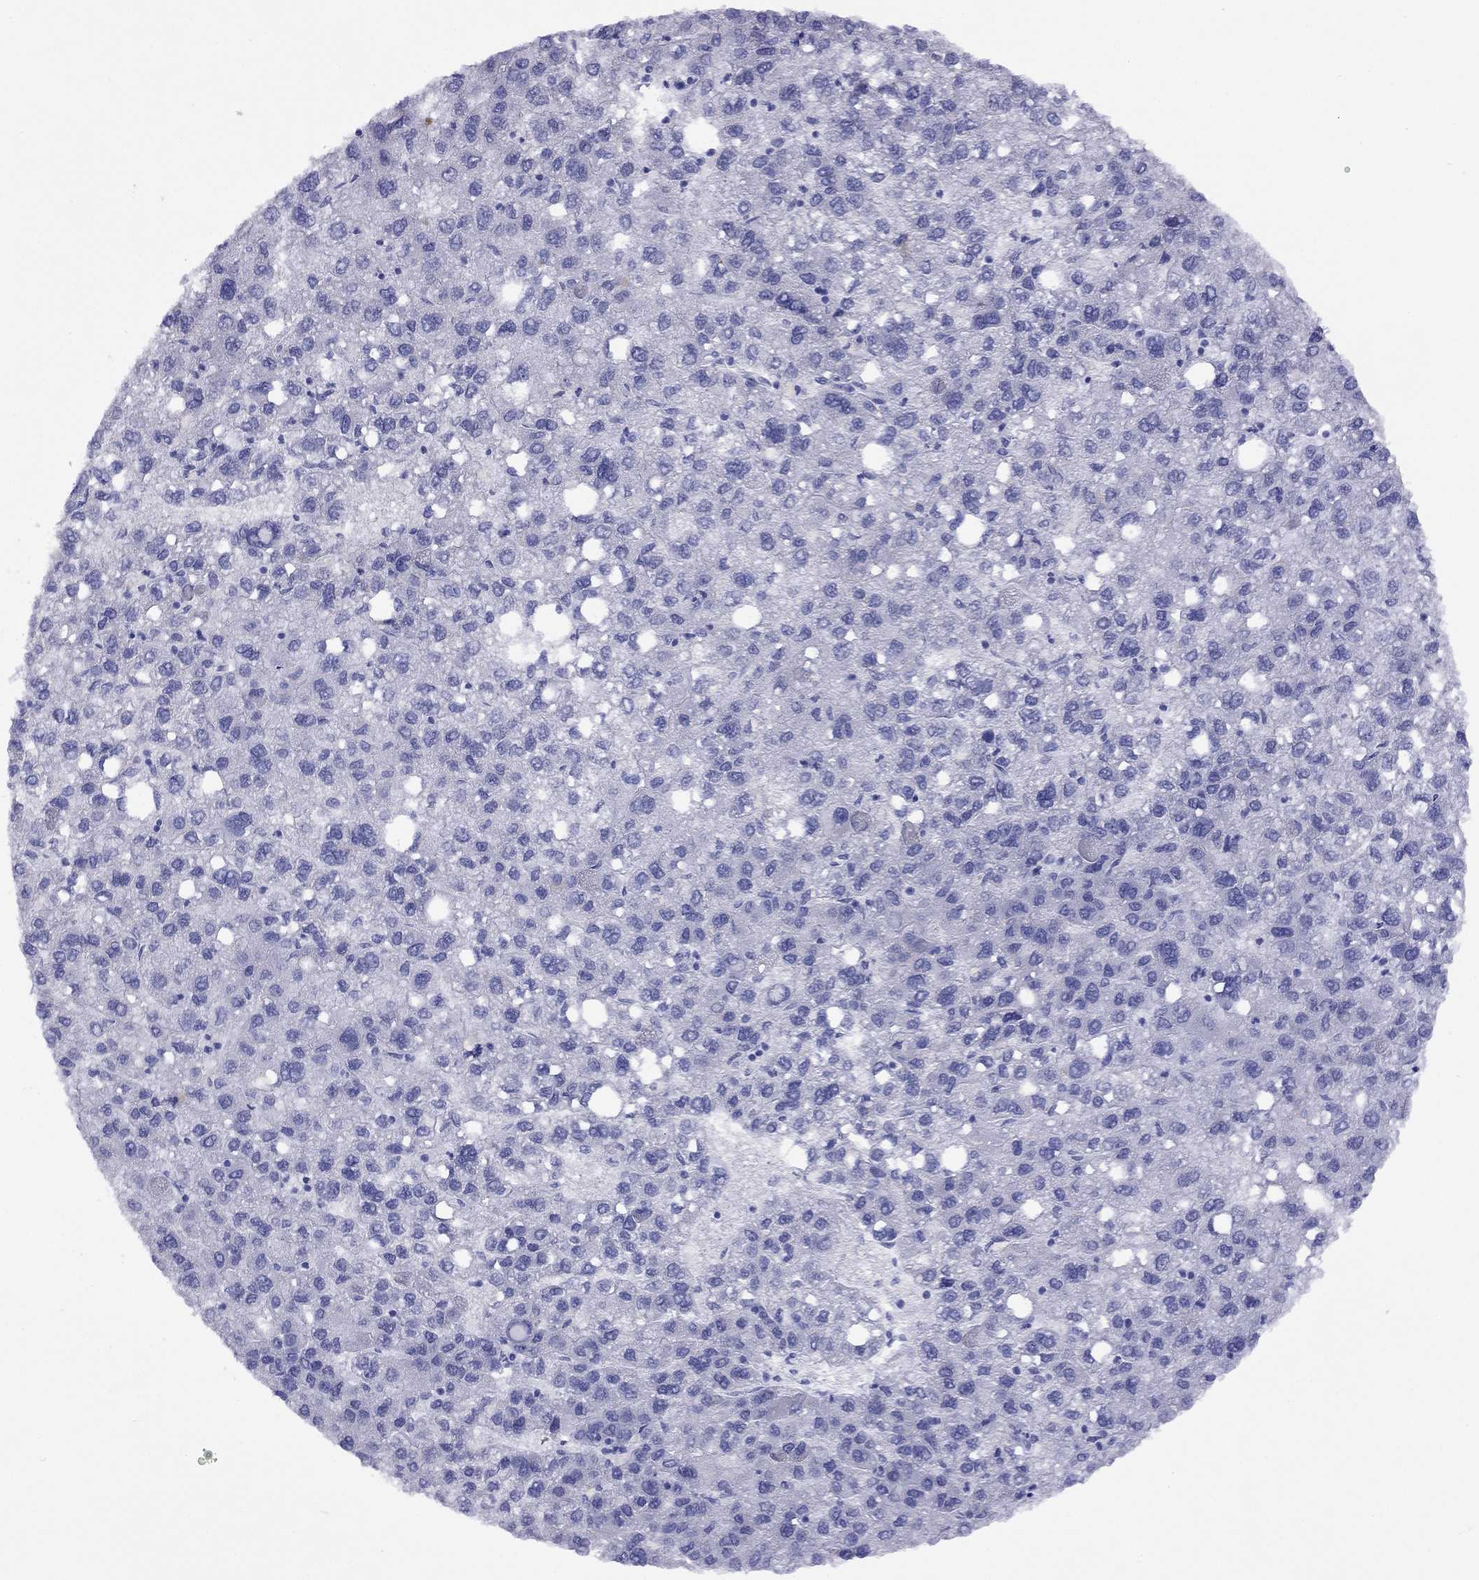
{"staining": {"intensity": "negative", "quantity": "none", "location": "none"}, "tissue": "liver cancer", "cell_type": "Tumor cells", "image_type": "cancer", "snomed": [{"axis": "morphology", "description": "Carcinoma, Hepatocellular, NOS"}, {"axis": "topography", "description": "Liver"}], "caption": "Image shows no protein expression in tumor cells of liver cancer (hepatocellular carcinoma) tissue.", "gene": "FIGLA", "patient": {"sex": "female", "age": 82}}